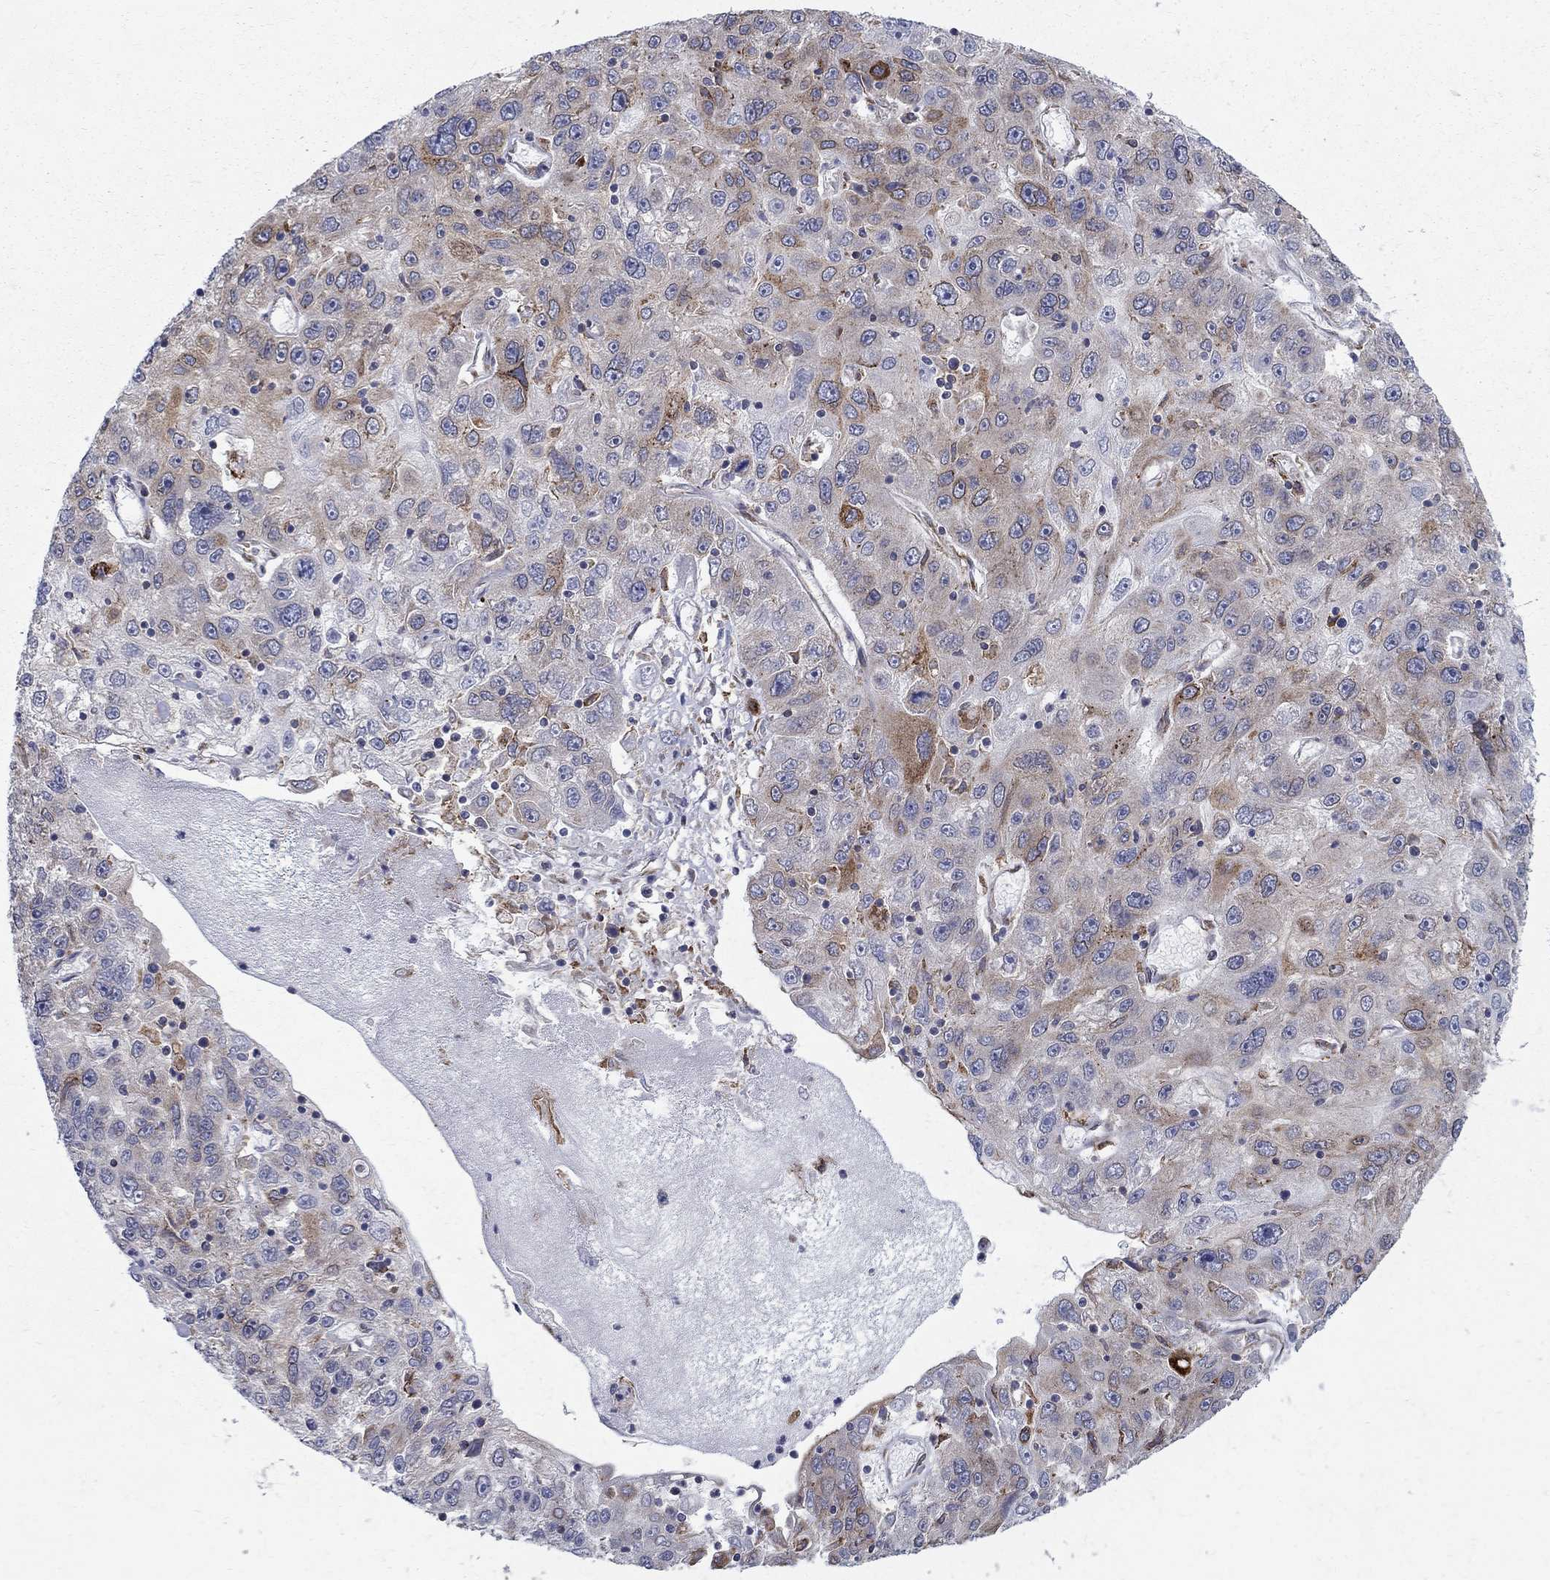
{"staining": {"intensity": "moderate", "quantity": "<25%", "location": "cytoplasmic/membranous"}, "tissue": "stomach cancer", "cell_type": "Tumor cells", "image_type": "cancer", "snomed": [{"axis": "morphology", "description": "Adenocarcinoma, NOS"}, {"axis": "topography", "description": "Stomach"}], "caption": "Tumor cells show low levels of moderate cytoplasmic/membranous expression in about <25% of cells in human stomach cancer (adenocarcinoma). Nuclei are stained in blue.", "gene": "CAB39L", "patient": {"sex": "male", "age": 56}}